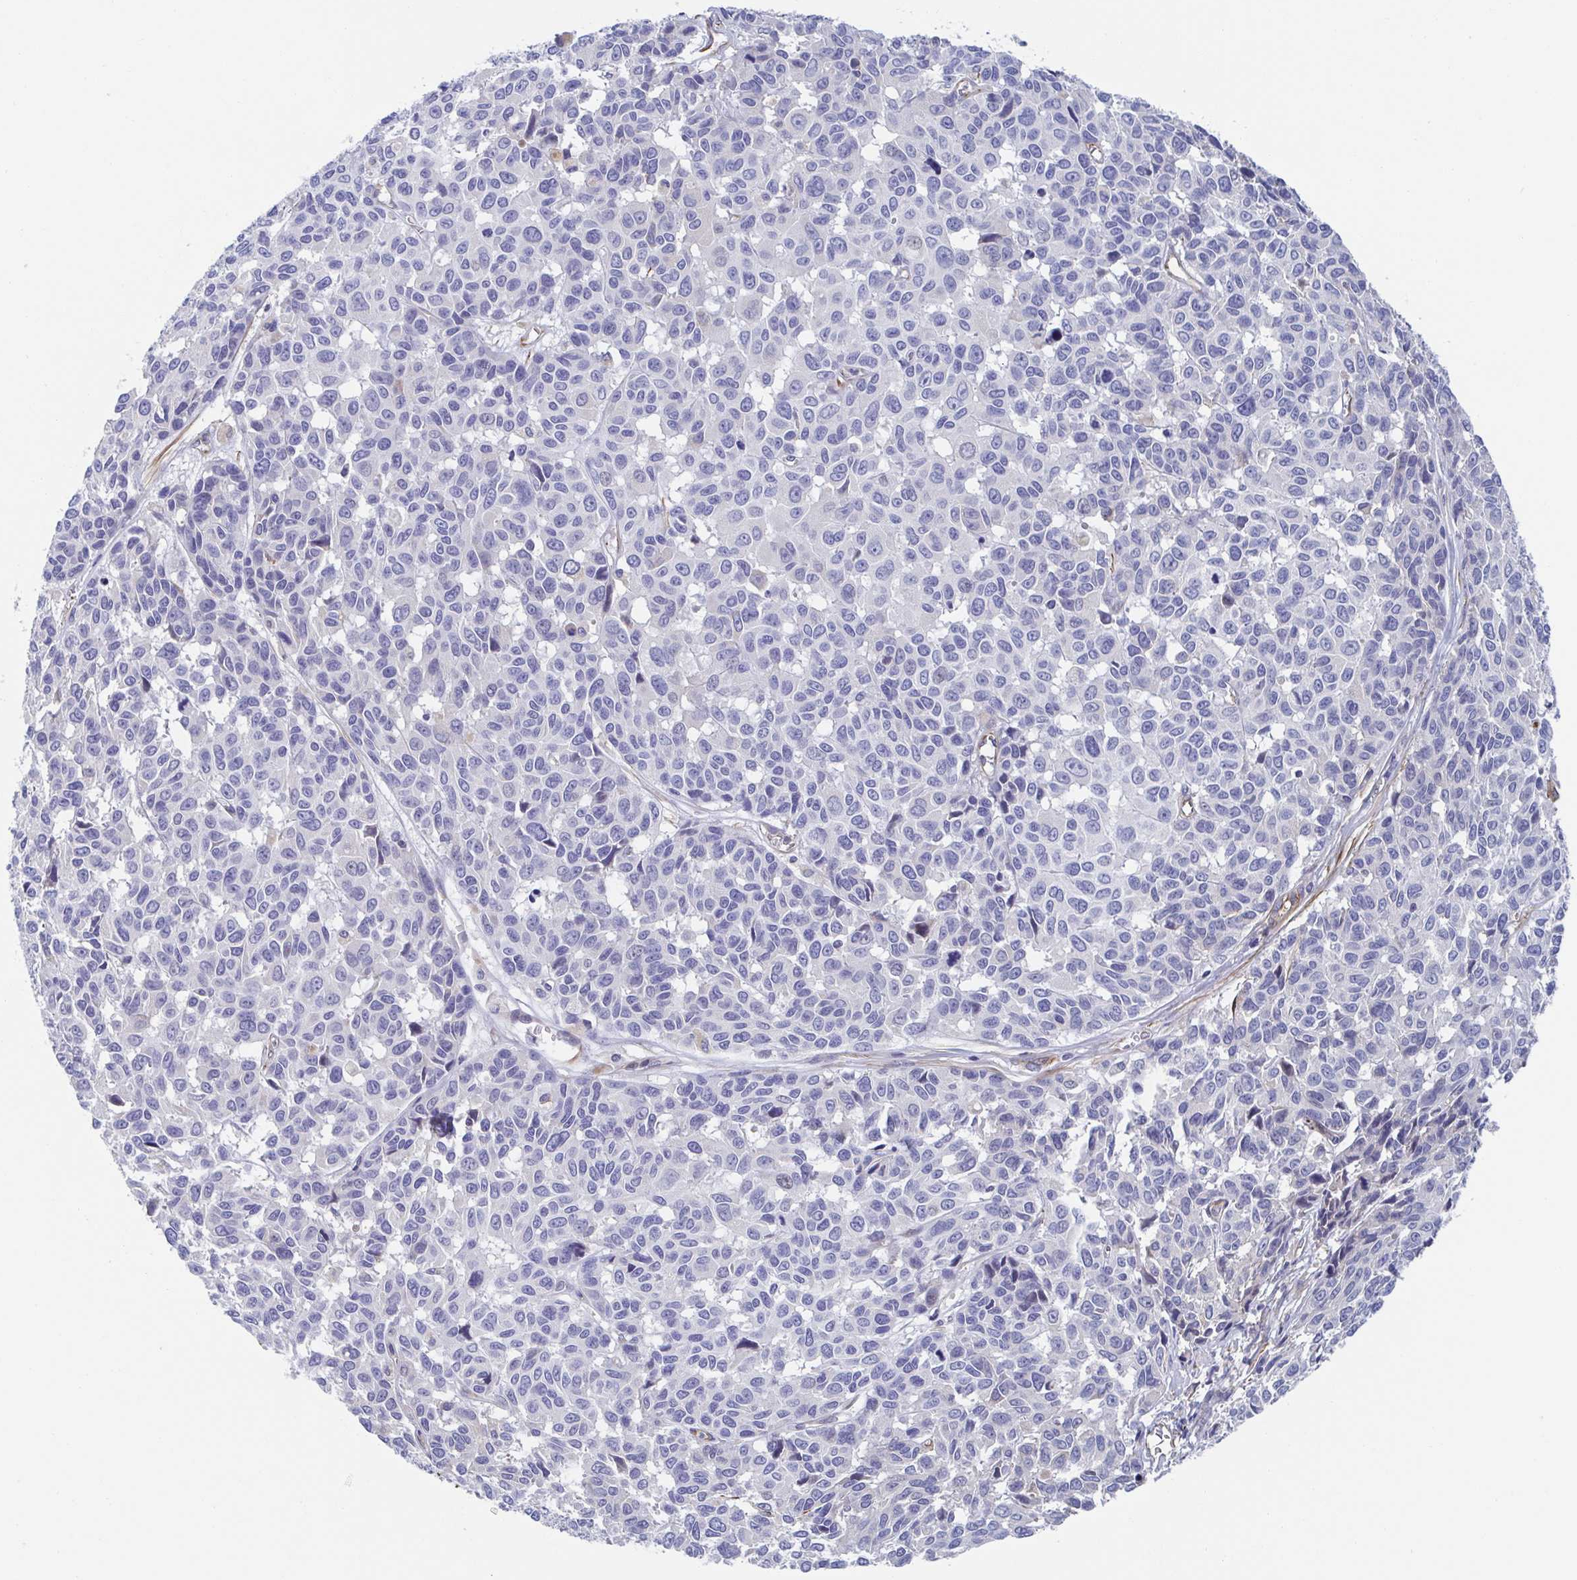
{"staining": {"intensity": "negative", "quantity": "none", "location": "none"}, "tissue": "melanoma", "cell_type": "Tumor cells", "image_type": "cancer", "snomed": [{"axis": "morphology", "description": "Malignant melanoma, NOS"}, {"axis": "topography", "description": "Skin"}], "caption": "This is an IHC photomicrograph of human melanoma. There is no expression in tumor cells.", "gene": "KLC3", "patient": {"sex": "female", "age": 66}}